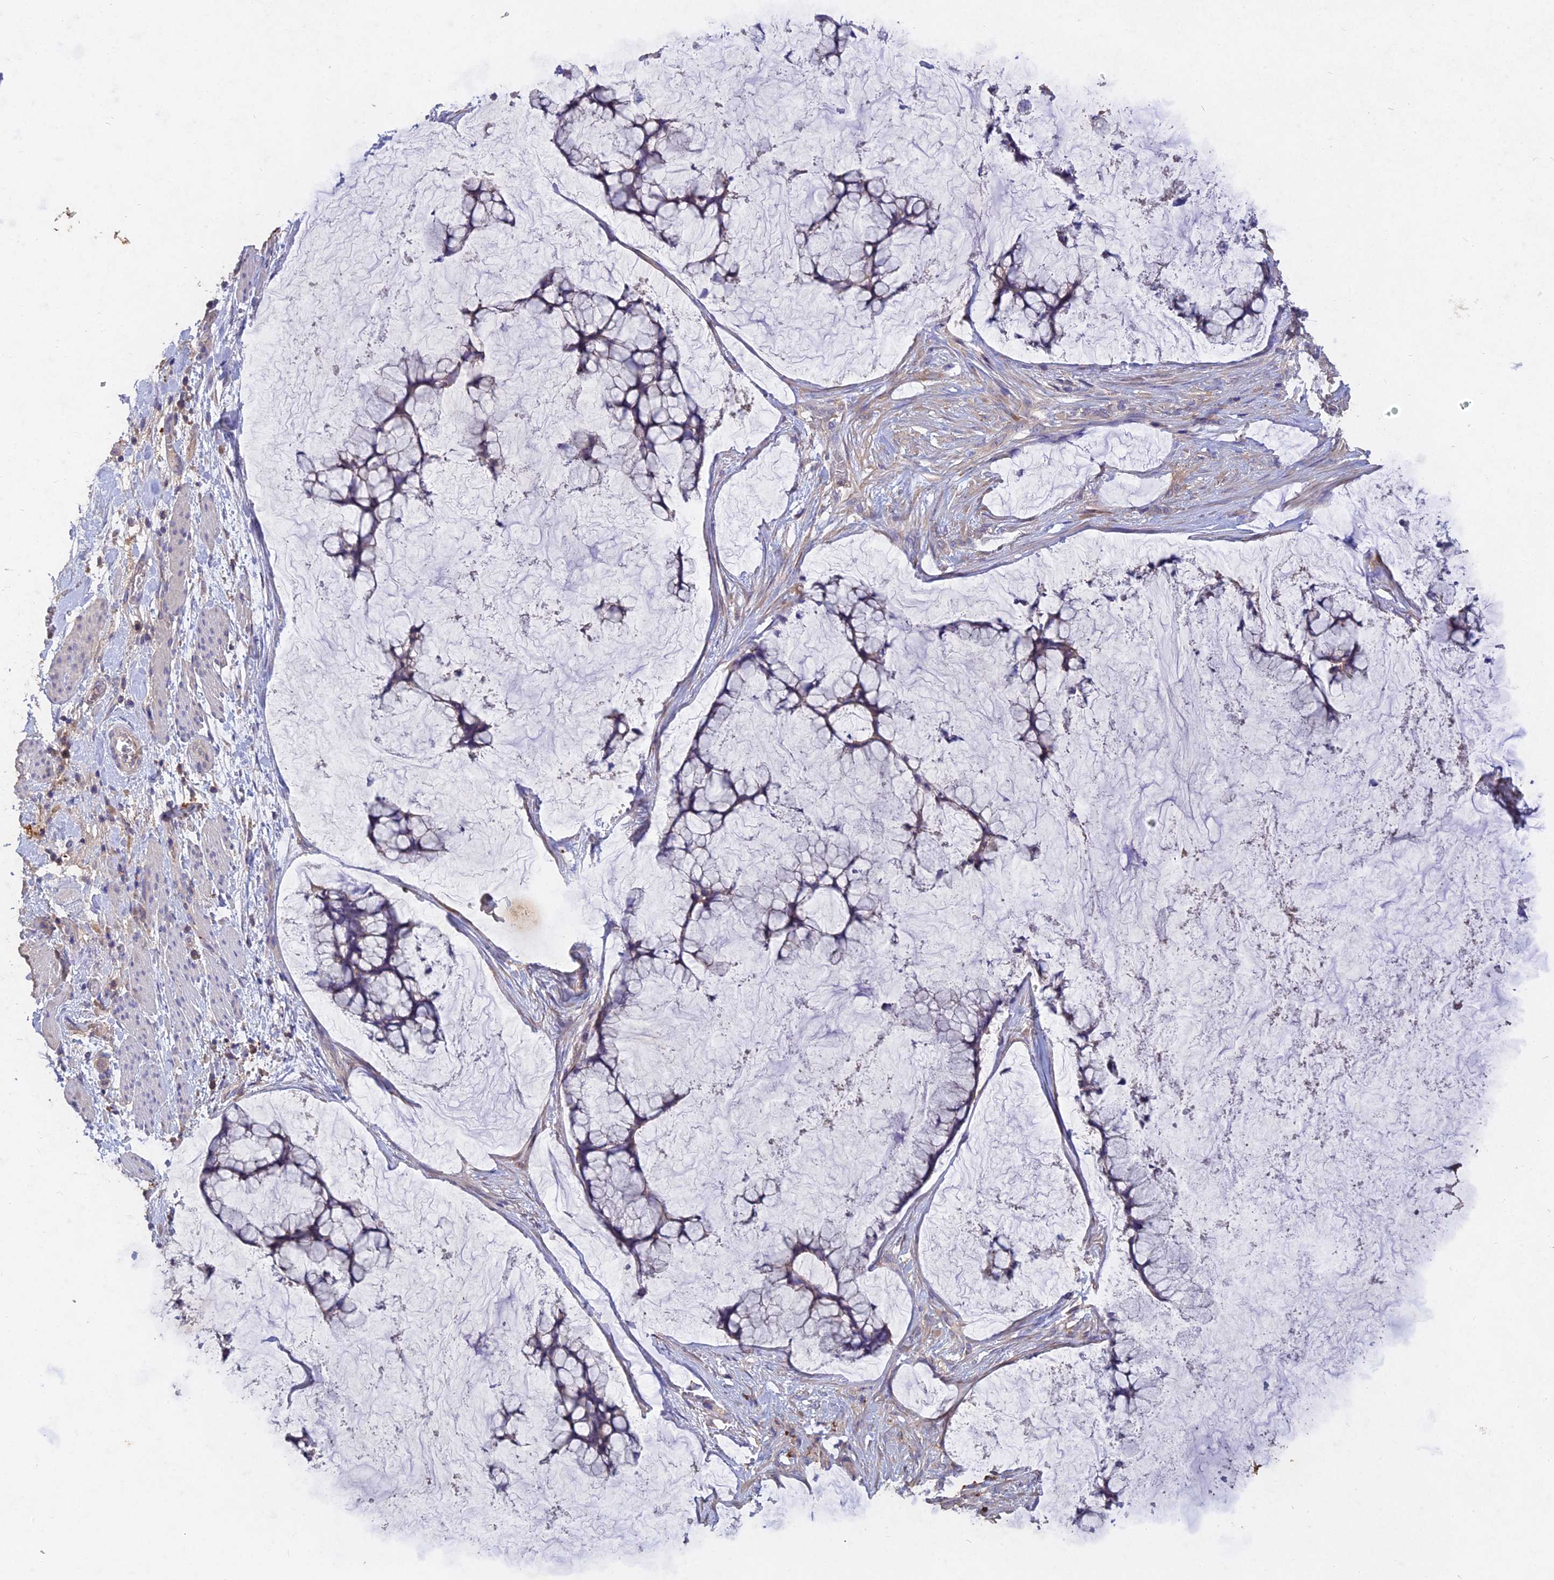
{"staining": {"intensity": "negative", "quantity": "none", "location": "none"}, "tissue": "ovarian cancer", "cell_type": "Tumor cells", "image_type": "cancer", "snomed": [{"axis": "morphology", "description": "Cystadenocarcinoma, mucinous, NOS"}, {"axis": "topography", "description": "Ovary"}], "caption": "This image is of ovarian cancer (mucinous cystadenocarcinoma) stained with immunohistochemistry (IHC) to label a protein in brown with the nuclei are counter-stained blue. There is no expression in tumor cells.", "gene": "SLC26A4", "patient": {"sex": "female", "age": 42}}